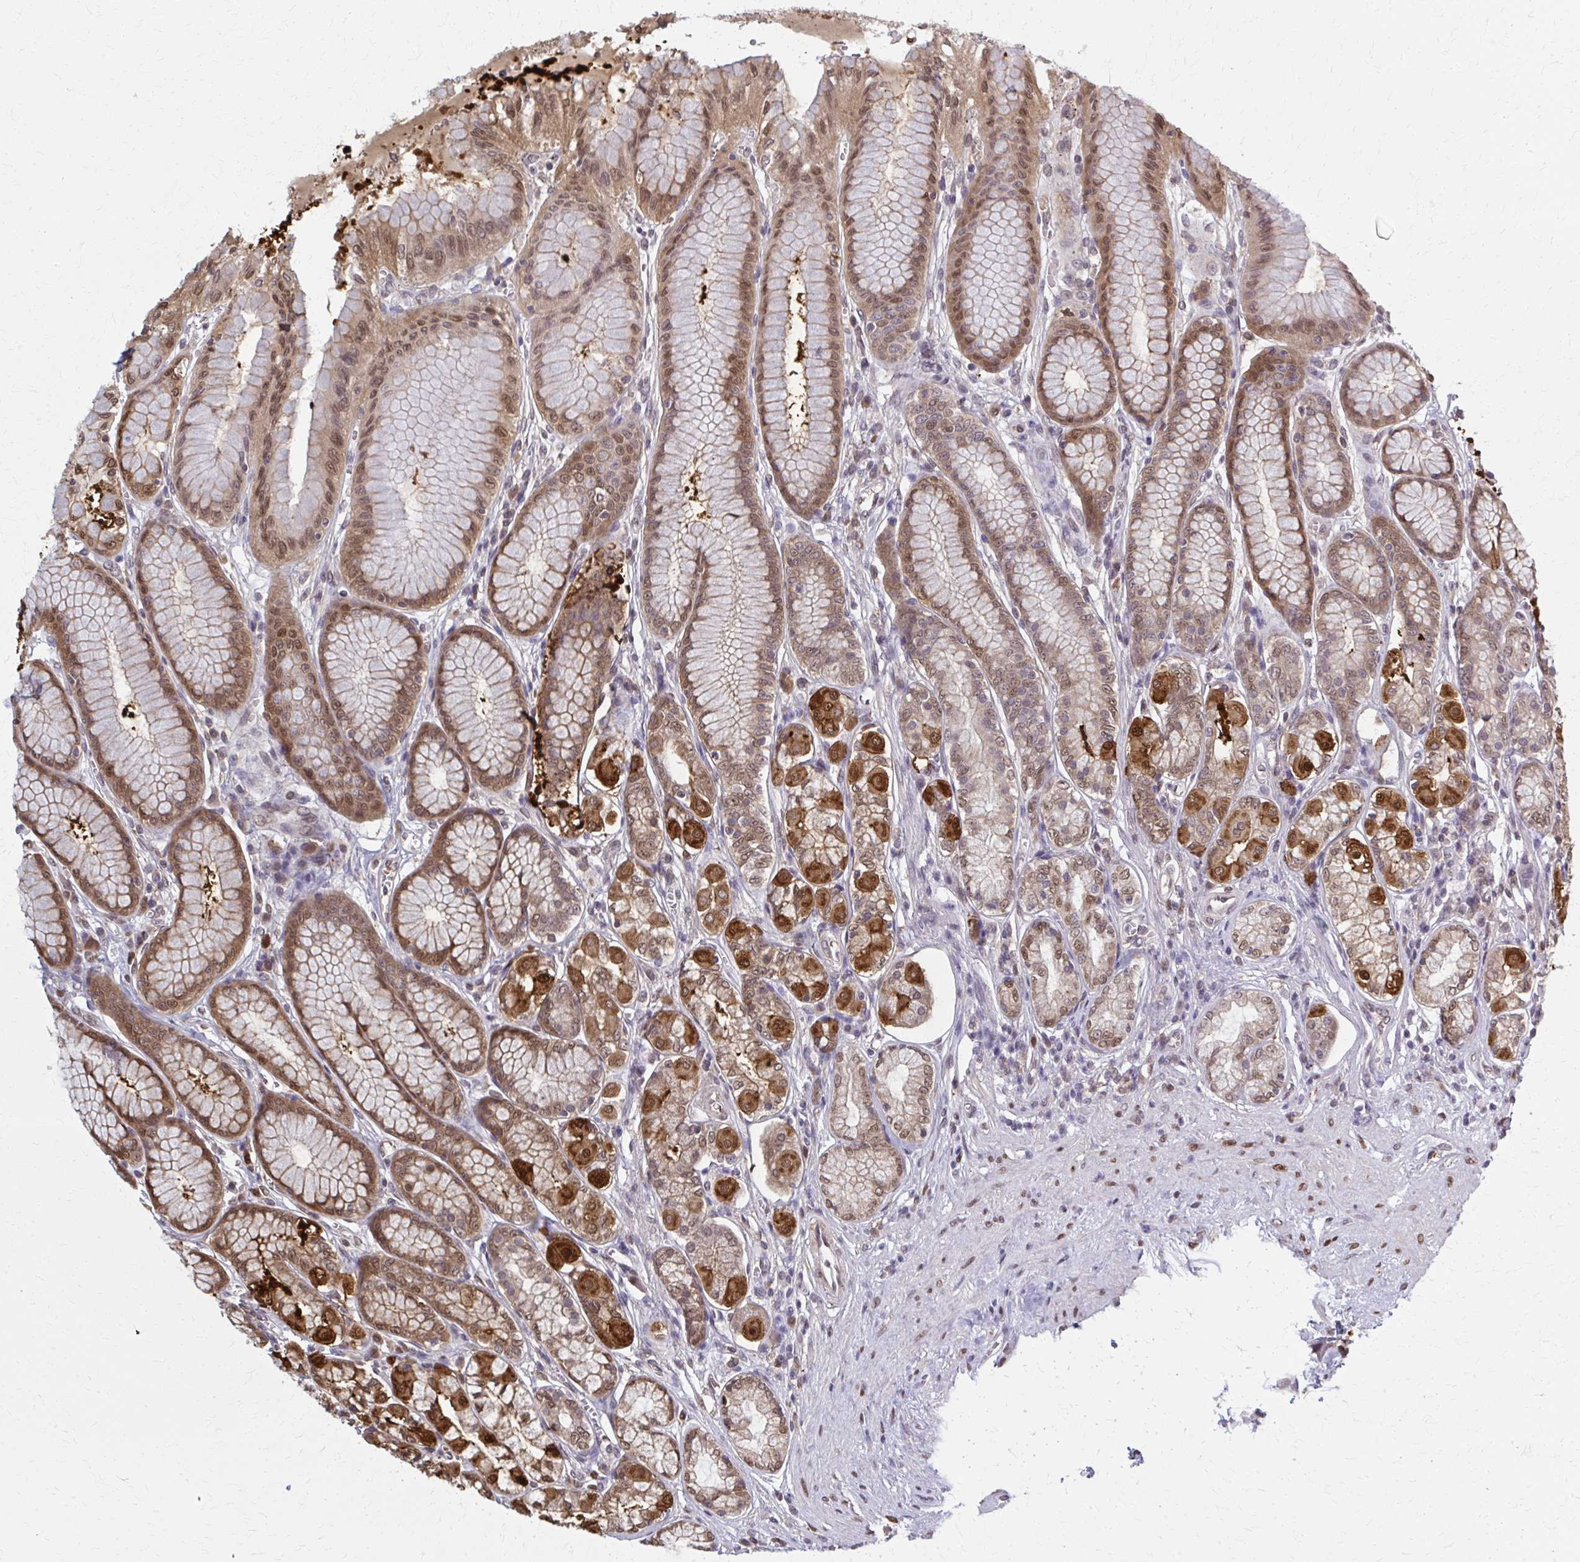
{"staining": {"intensity": "strong", "quantity": "25%-75%", "location": "cytoplasmic/membranous,nuclear"}, "tissue": "stomach", "cell_type": "Glandular cells", "image_type": "normal", "snomed": [{"axis": "morphology", "description": "Normal tissue, NOS"}, {"axis": "topography", "description": "Stomach"}, {"axis": "topography", "description": "Stomach, lower"}], "caption": "About 25%-75% of glandular cells in unremarkable human stomach display strong cytoplasmic/membranous,nuclear protein positivity as visualized by brown immunohistochemical staining.", "gene": "MDH1", "patient": {"sex": "male", "age": 76}}